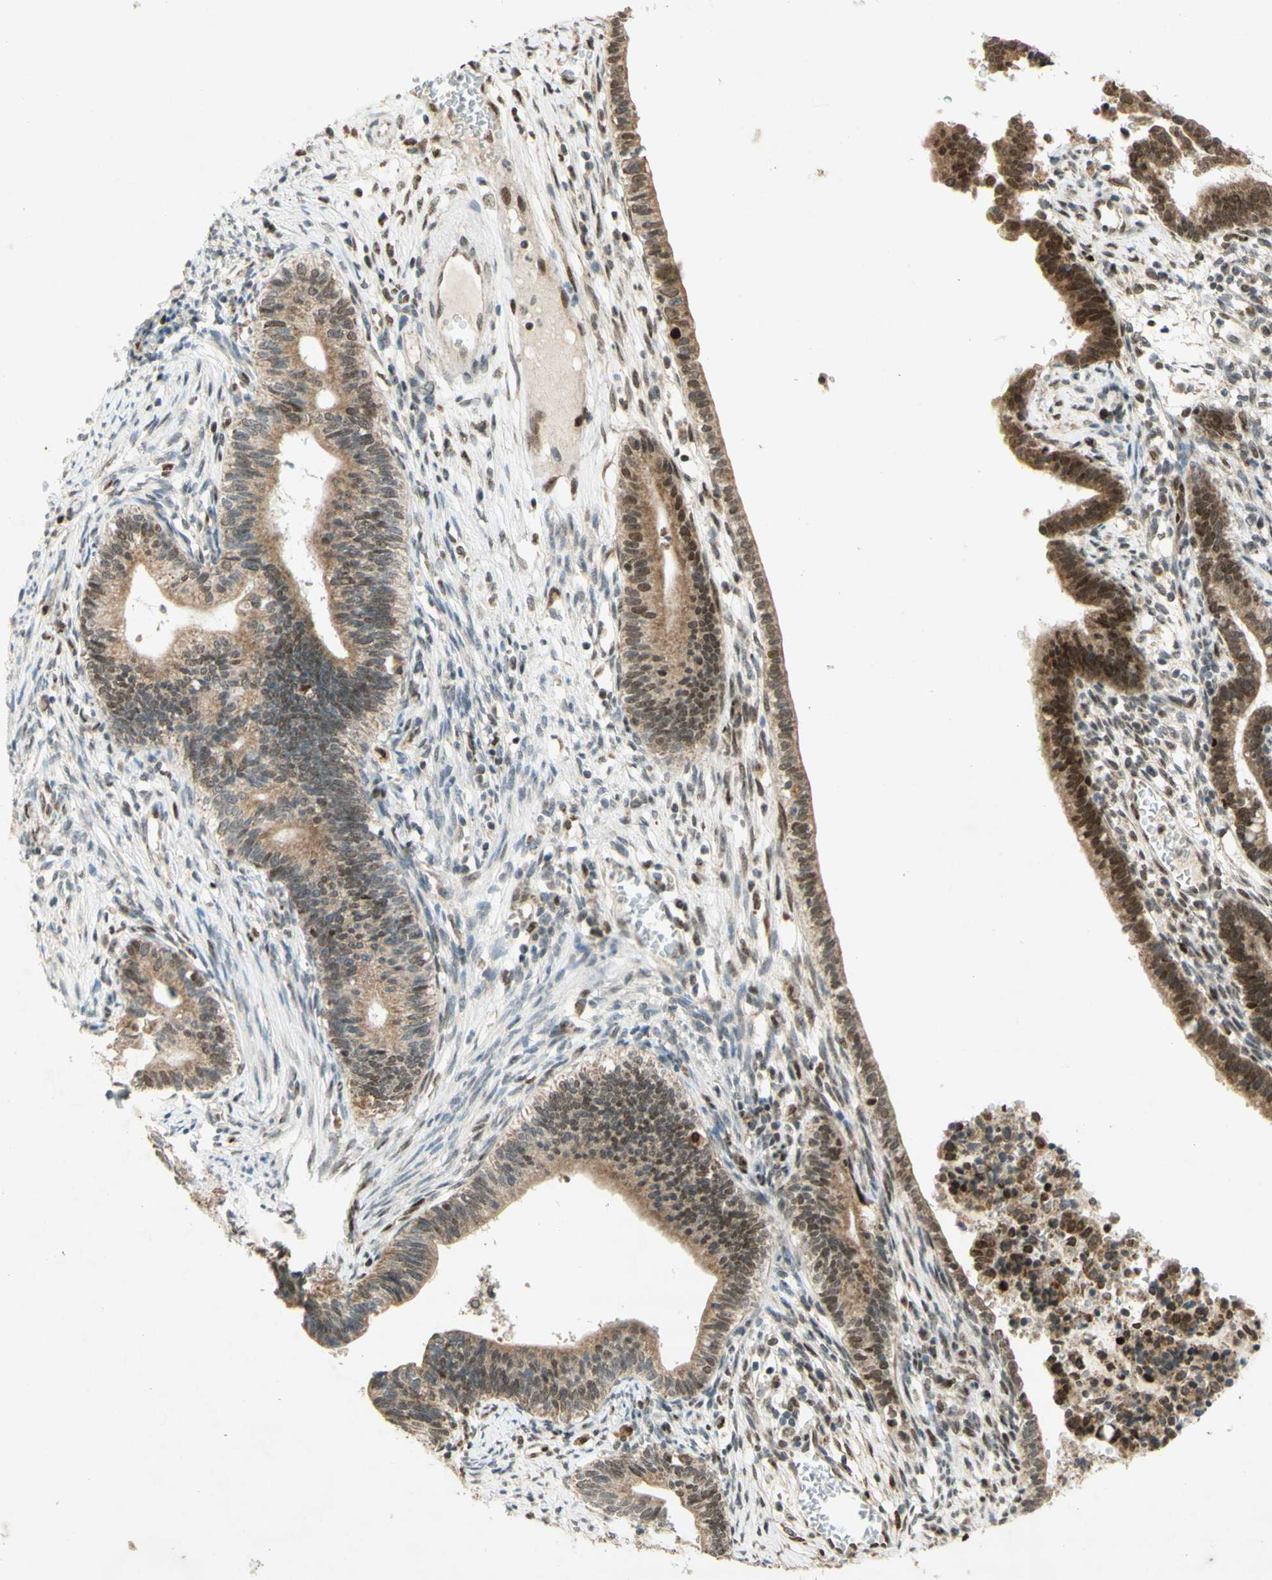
{"staining": {"intensity": "weak", "quantity": ">75%", "location": "cytoplasmic/membranous,nuclear"}, "tissue": "cervical cancer", "cell_type": "Tumor cells", "image_type": "cancer", "snomed": [{"axis": "morphology", "description": "Adenocarcinoma, NOS"}, {"axis": "topography", "description": "Cervix"}], "caption": "Human cervical cancer (adenocarcinoma) stained with a protein marker demonstrates weak staining in tumor cells.", "gene": "DNMT3A", "patient": {"sex": "female", "age": 44}}